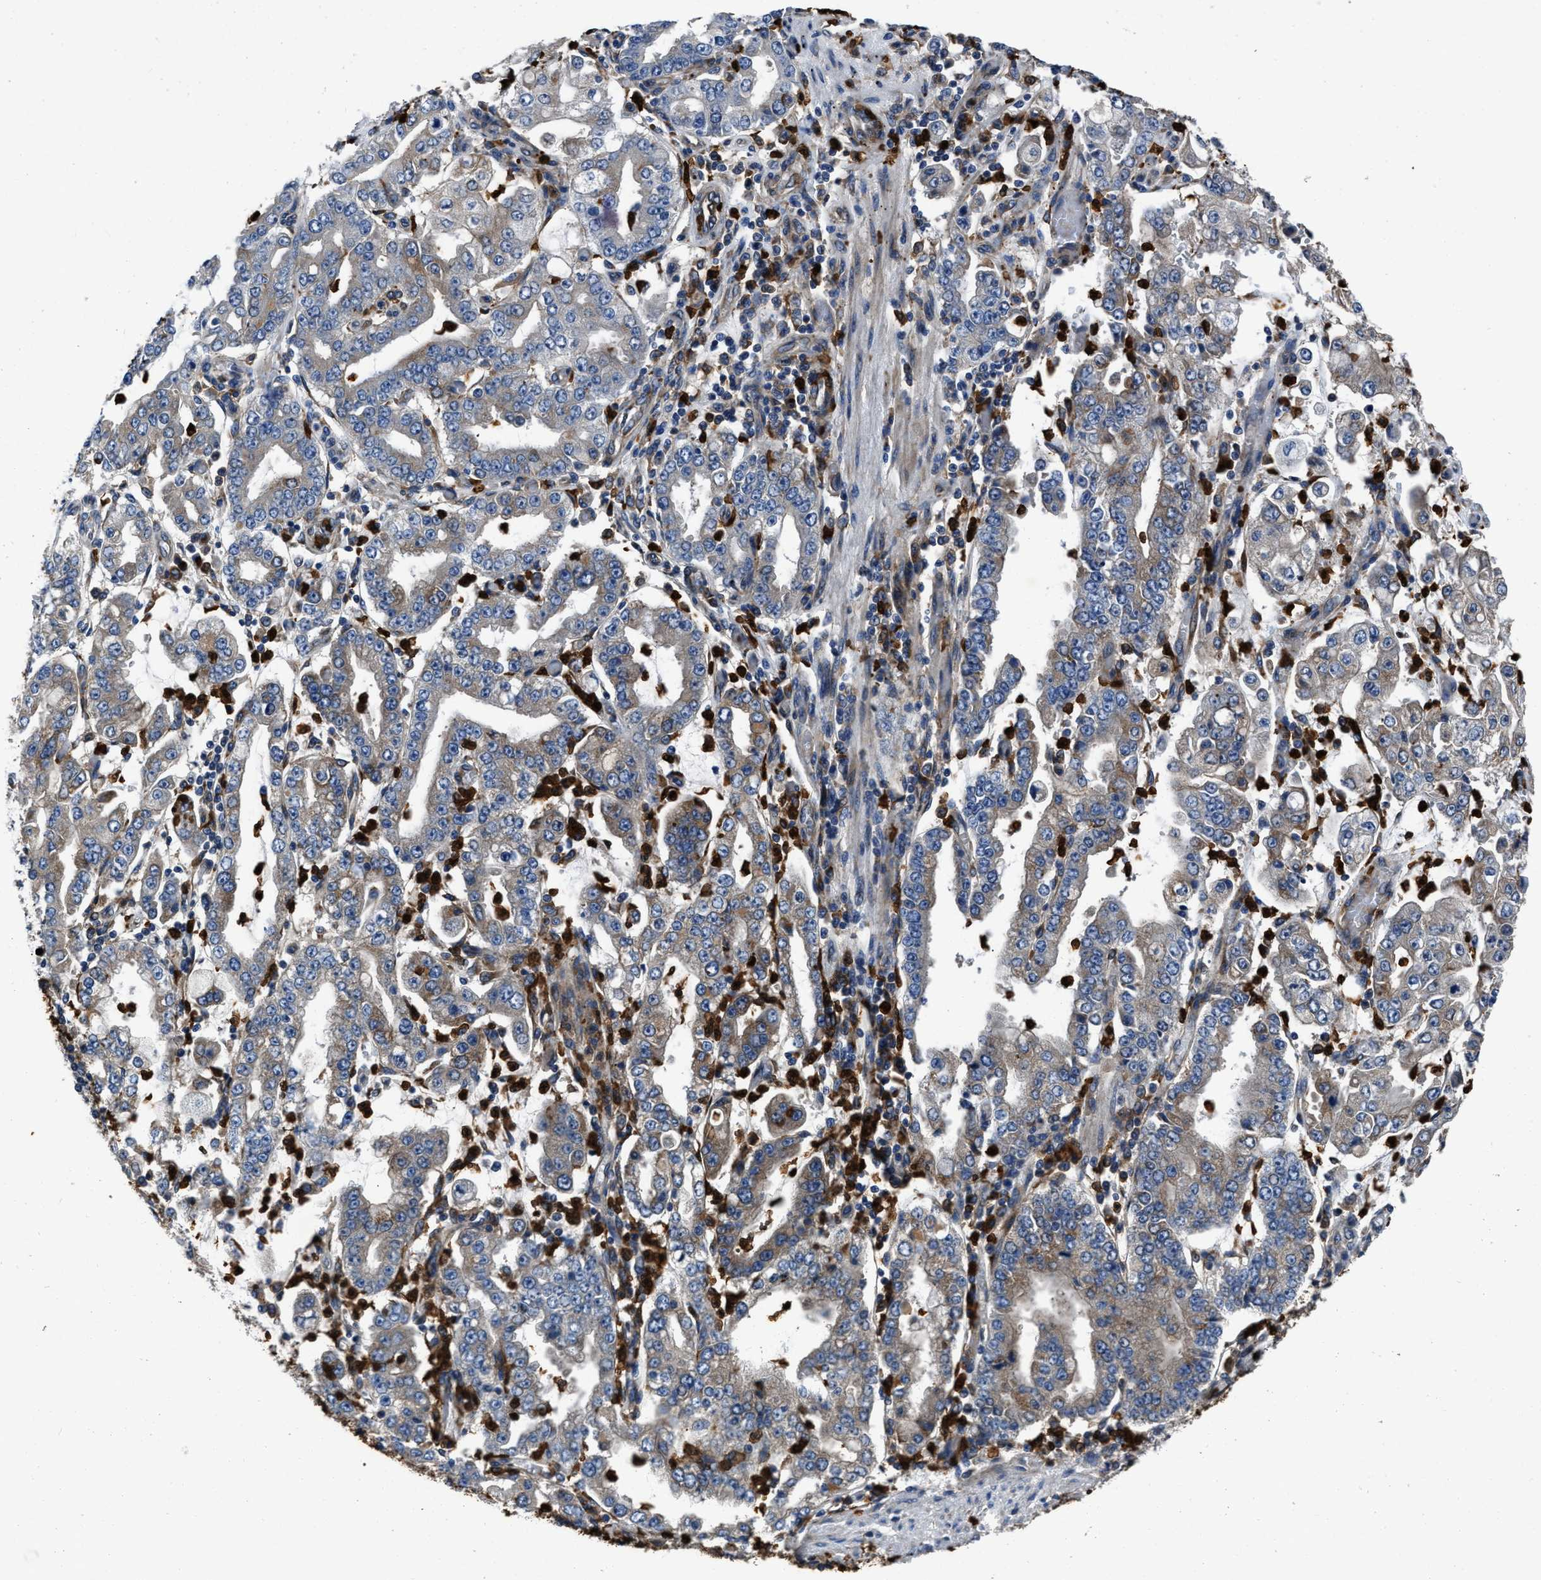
{"staining": {"intensity": "weak", "quantity": "25%-75%", "location": "cytoplasmic/membranous"}, "tissue": "stomach cancer", "cell_type": "Tumor cells", "image_type": "cancer", "snomed": [{"axis": "morphology", "description": "Adenocarcinoma, NOS"}, {"axis": "topography", "description": "Stomach"}], "caption": "Brown immunohistochemical staining in human stomach cancer displays weak cytoplasmic/membranous expression in approximately 25%-75% of tumor cells.", "gene": "ANGPT1", "patient": {"sex": "male", "age": 76}}